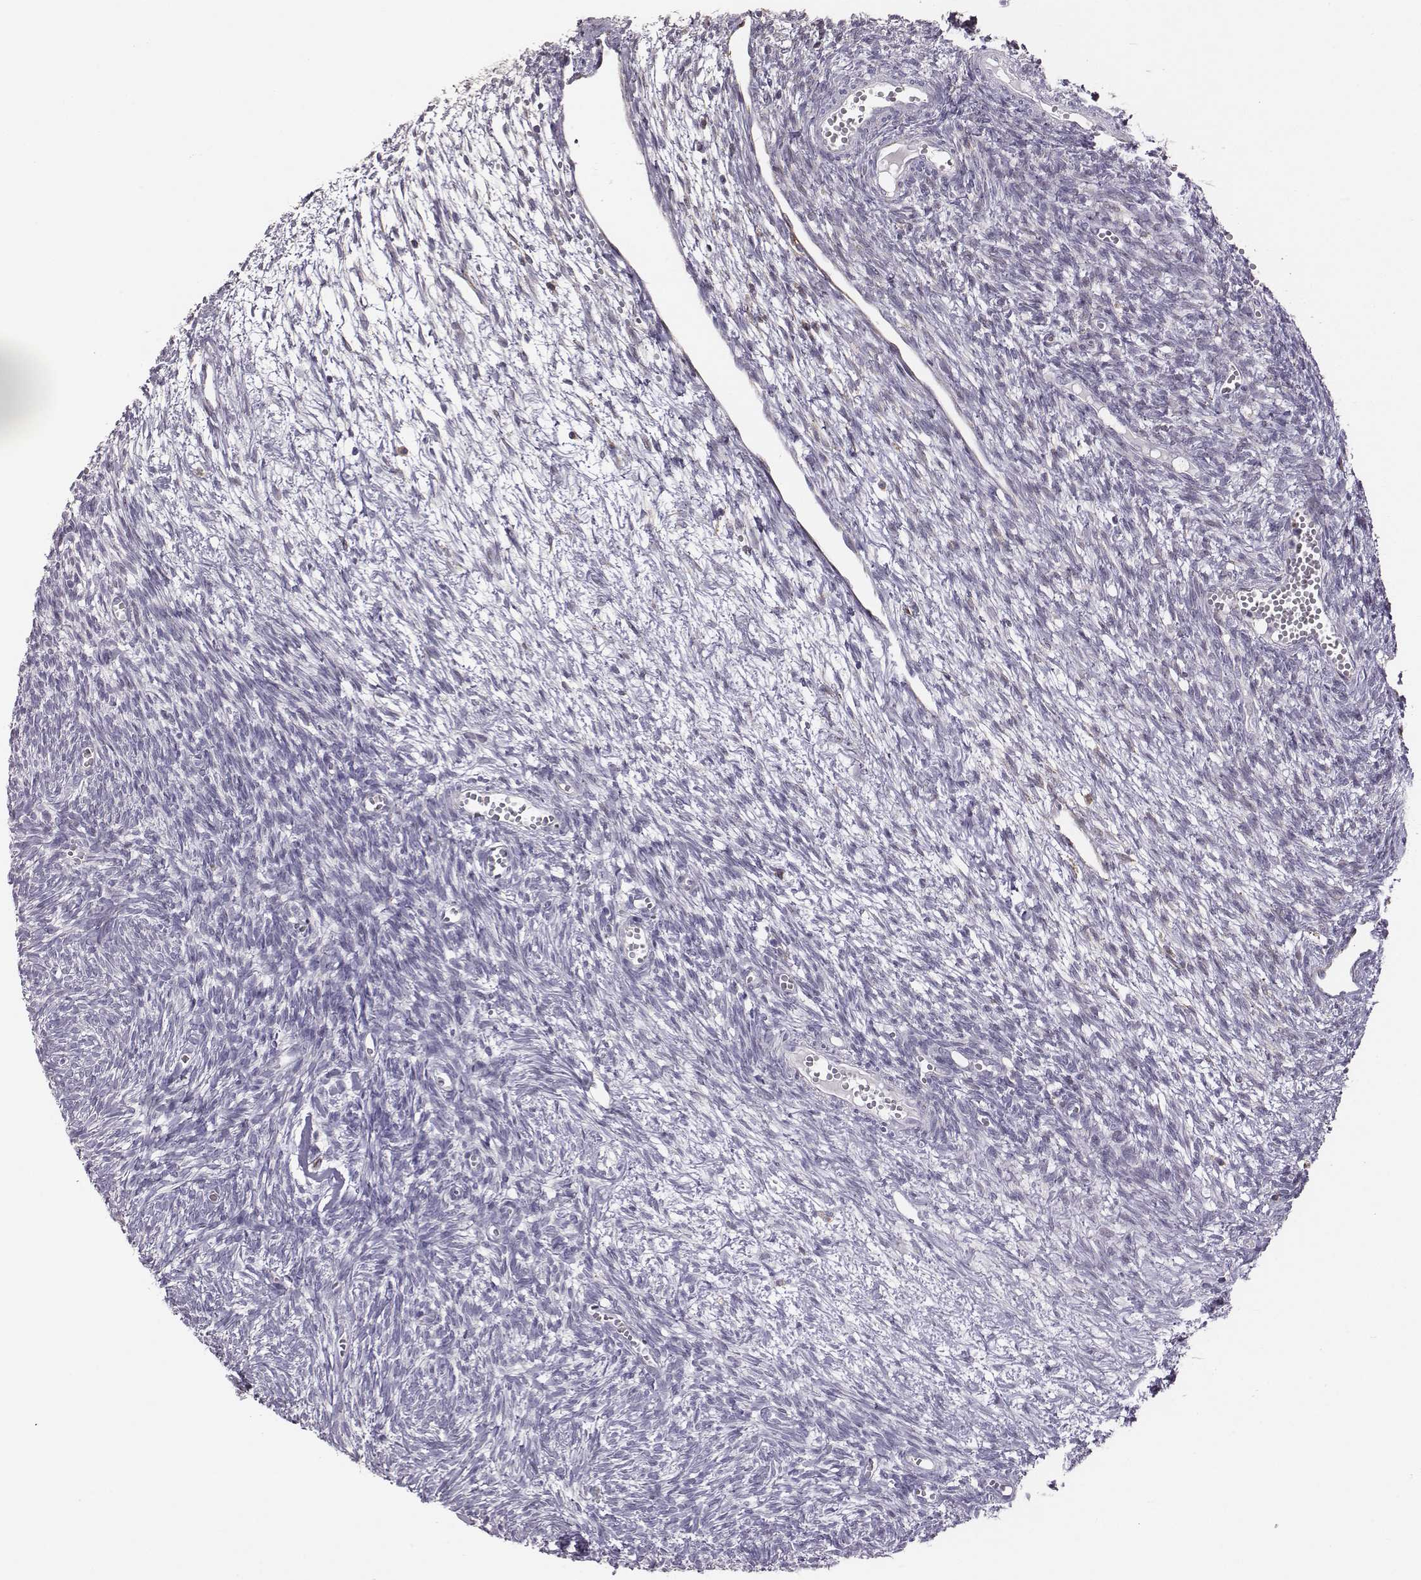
{"staining": {"intensity": "moderate", "quantity": "25%-75%", "location": "cytoplasmic/membranous"}, "tissue": "ovary", "cell_type": "Follicle cells", "image_type": "normal", "snomed": [{"axis": "morphology", "description": "Normal tissue, NOS"}, {"axis": "topography", "description": "Ovary"}], "caption": "The histopathology image reveals staining of normal ovary, revealing moderate cytoplasmic/membranous protein staining (brown color) within follicle cells.", "gene": "SELENOI", "patient": {"sex": "female", "age": 43}}